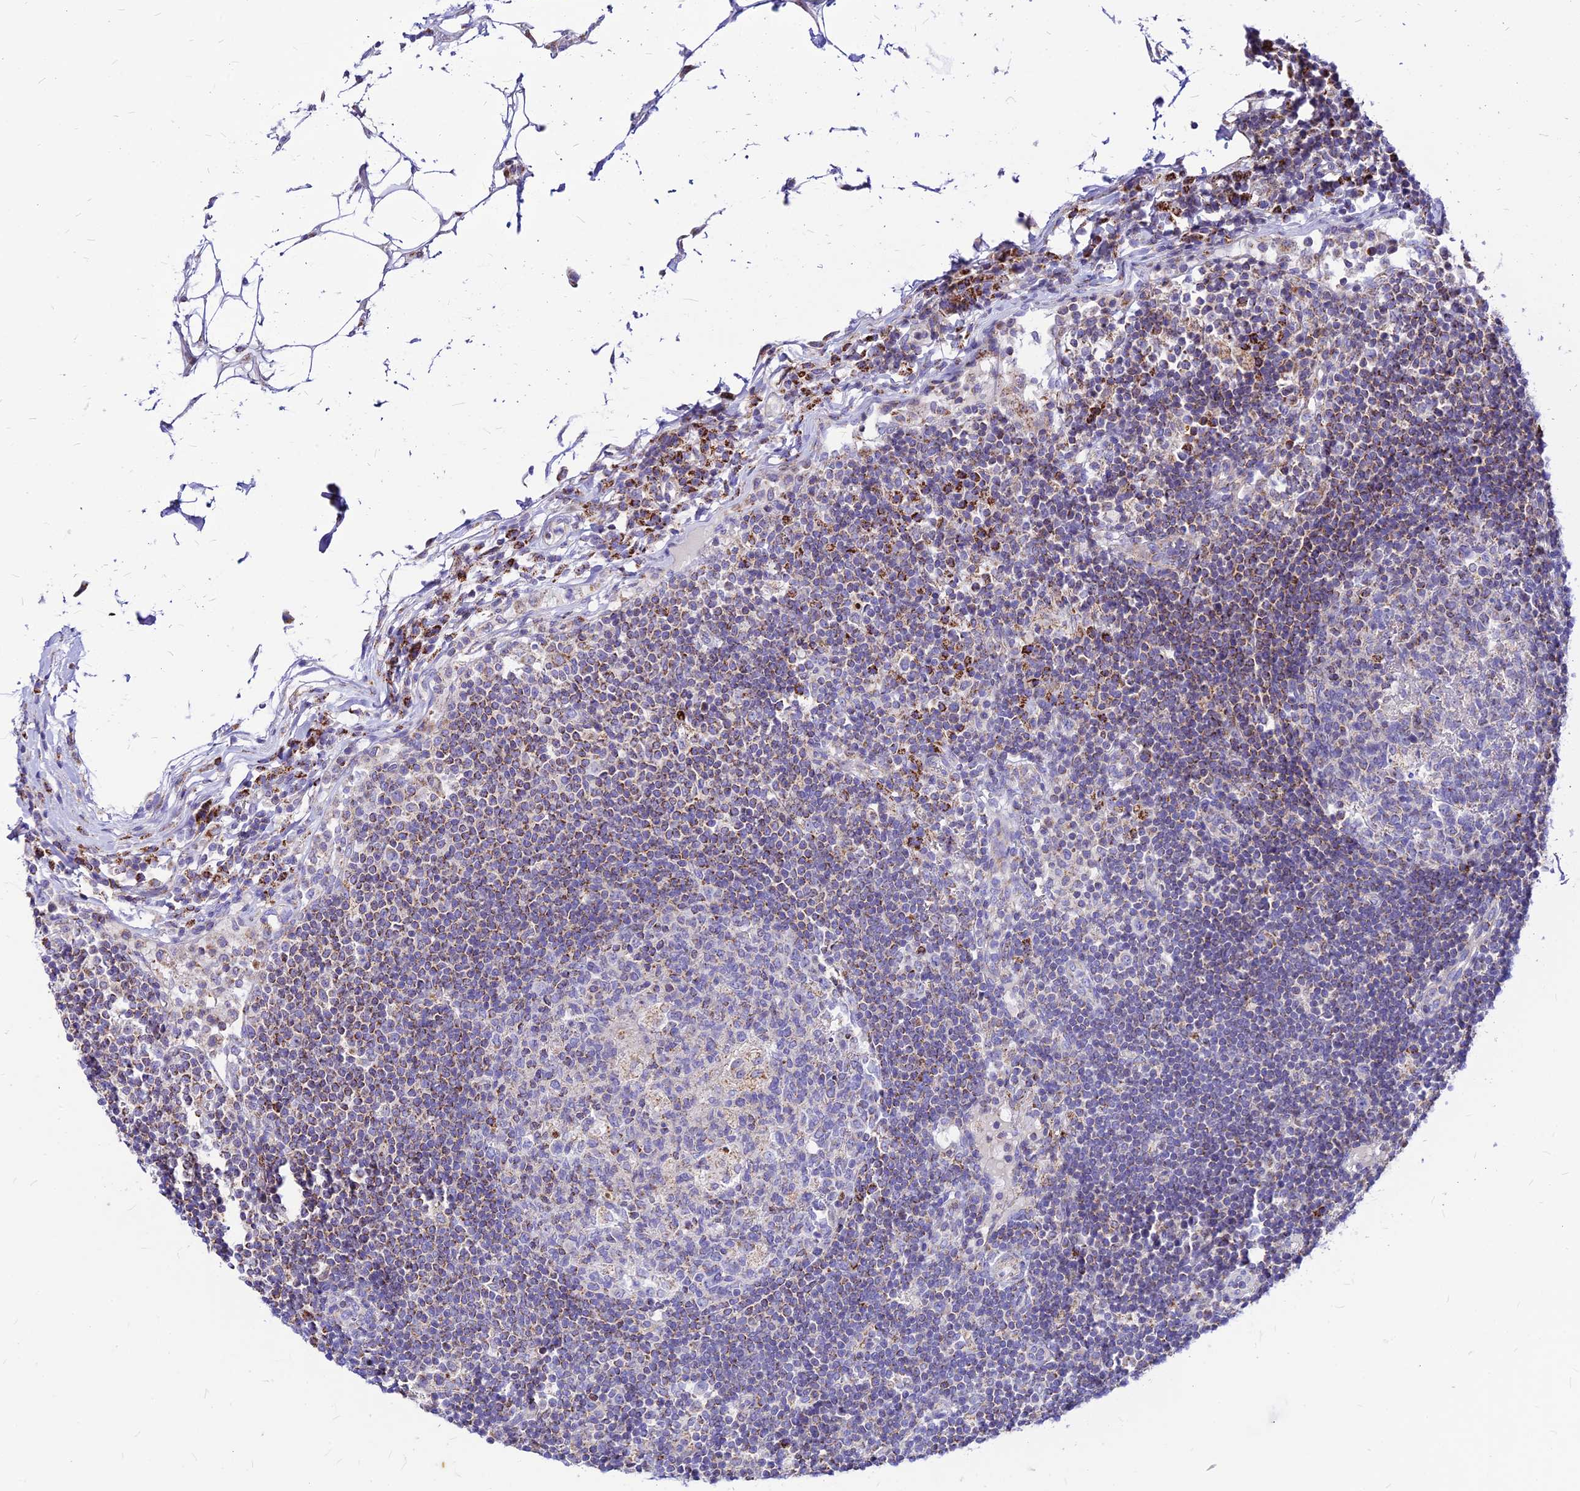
{"staining": {"intensity": "moderate", "quantity": "<25%", "location": "cytoplasmic/membranous"}, "tissue": "lymph node", "cell_type": "Germinal center cells", "image_type": "normal", "snomed": [{"axis": "morphology", "description": "Normal tissue, NOS"}, {"axis": "topography", "description": "Lymph node"}], "caption": "Human lymph node stained with a brown dye demonstrates moderate cytoplasmic/membranous positive expression in about <25% of germinal center cells.", "gene": "ECI1", "patient": {"sex": "female", "age": 53}}